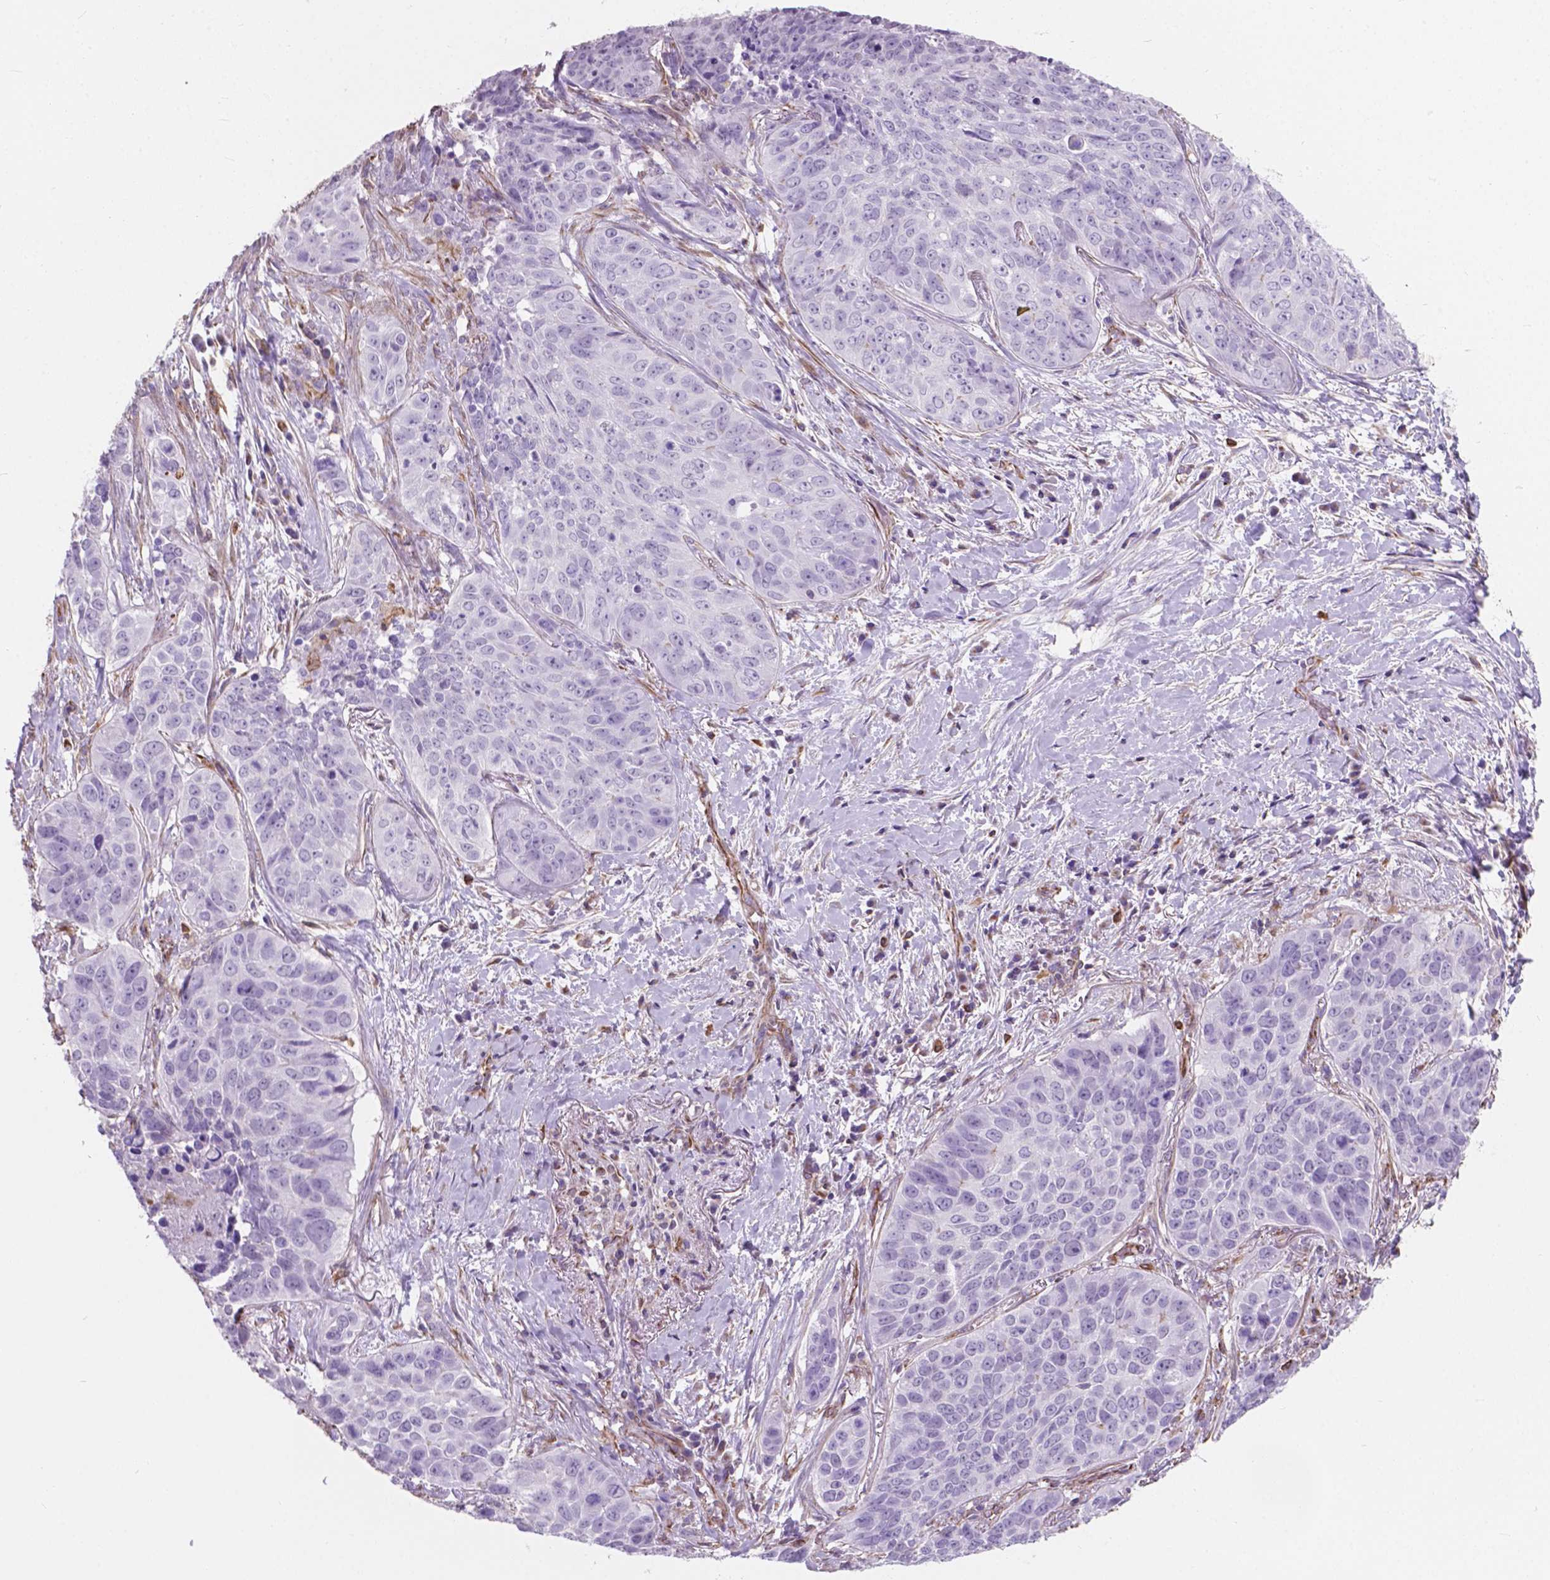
{"staining": {"intensity": "negative", "quantity": "none", "location": "none"}, "tissue": "lung cancer", "cell_type": "Tumor cells", "image_type": "cancer", "snomed": [{"axis": "morphology", "description": "Normal tissue, NOS"}, {"axis": "morphology", "description": "Squamous cell carcinoma, NOS"}, {"axis": "topography", "description": "Bronchus"}, {"axis": "topography", "description": "Lung"}], "caption": "Protein analysis of lung squamous cell carcinoma demonstrates no significant expression in tumor cells.", "gene": "AMOT", "patient": {"sex": "male", "age": 64}}